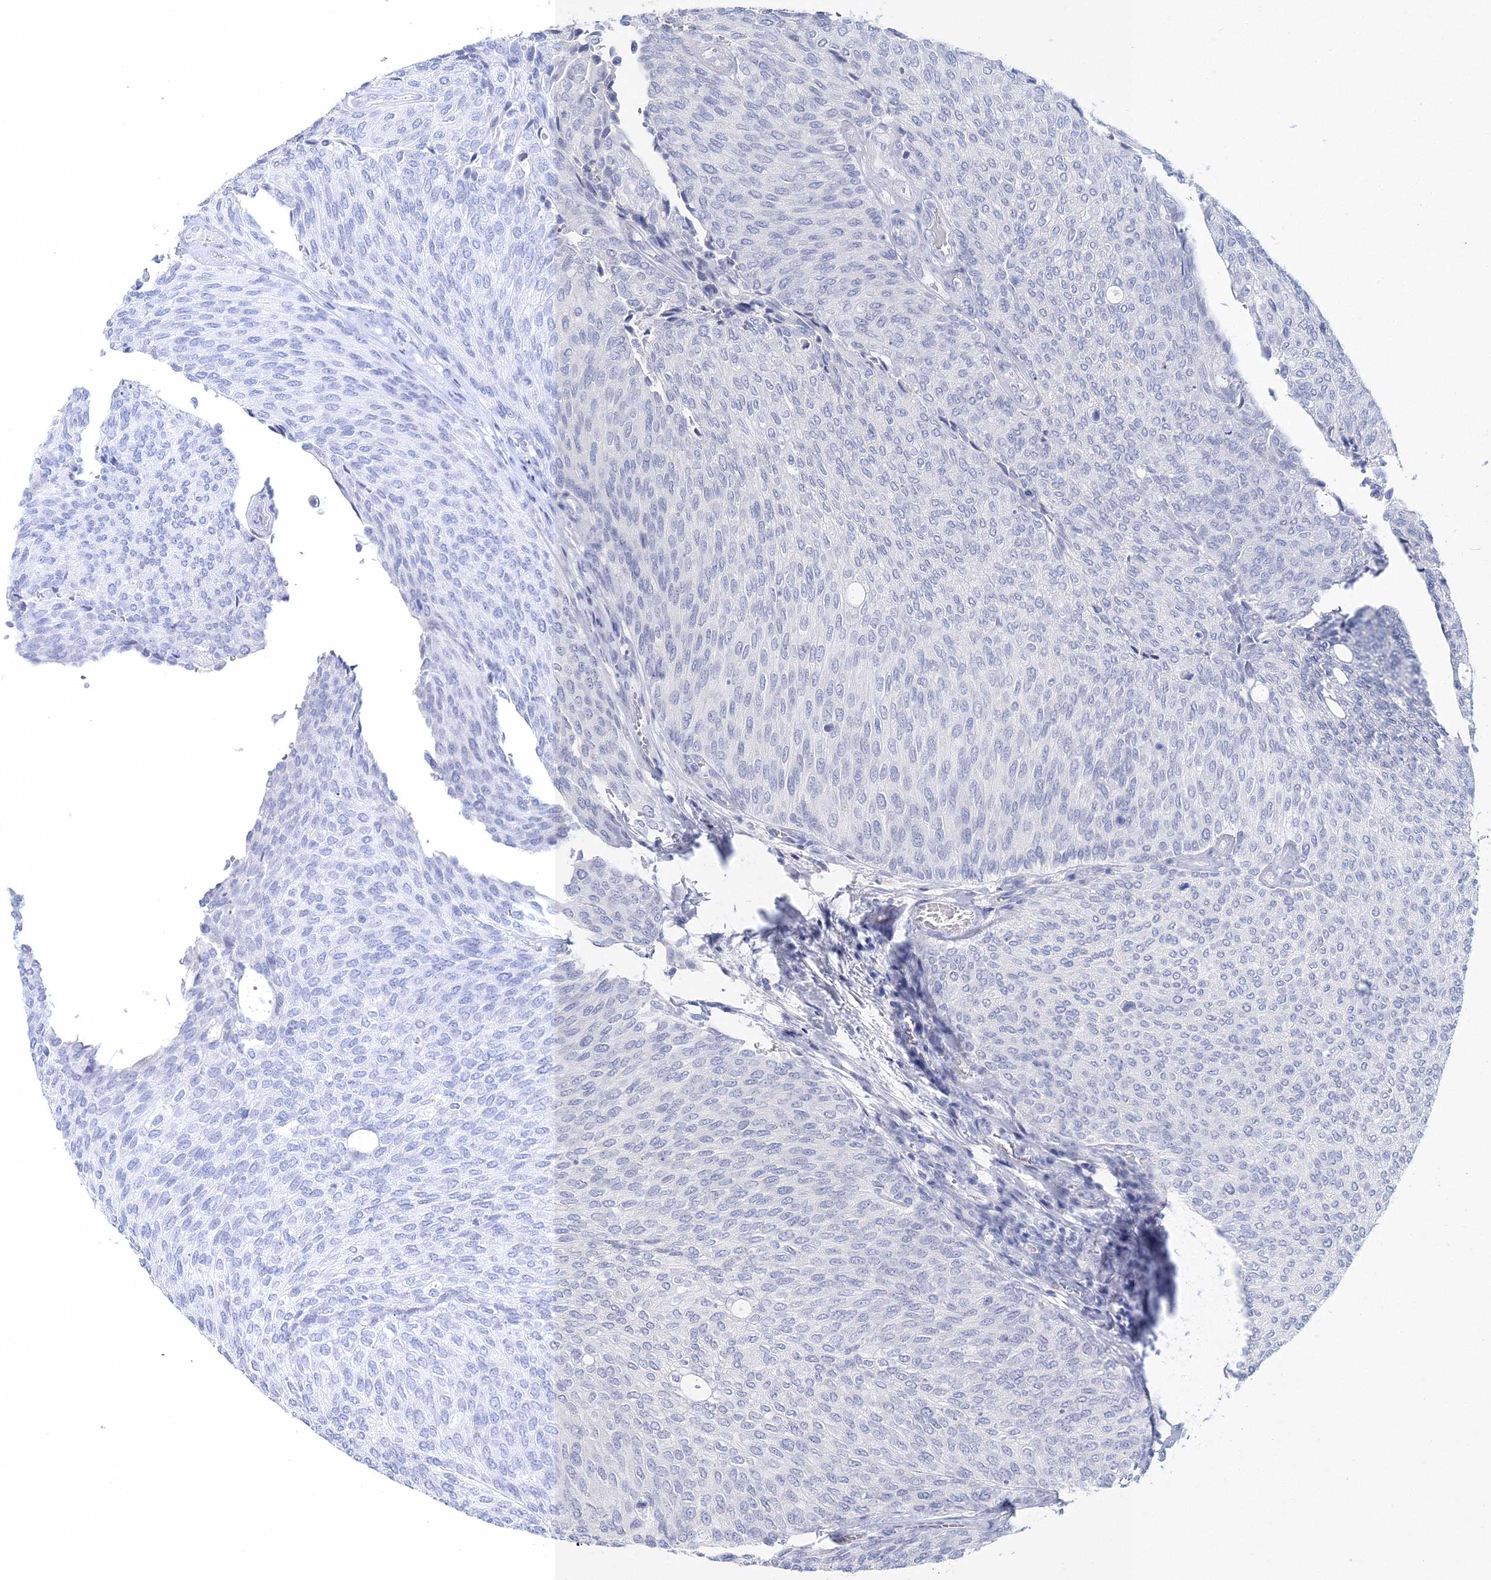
{"staining": {"intensity": "negative", "quantity": "none", "location": "none"}, "tissue": "urothelial cancer", "cell_type": "Tumor cells", "image_type": "cancer", "snomed": [{"axis": "morphology", "description": "Urothelial carcinoma, Low grade"}, {"axis": "topography", "description": "Urinary bladder"}], "caption": "Tumor cells show no significant protein staining in urothelial cancer.", "gene": "MYOZ2", "patient": {"sex": "female", "age": 79}}